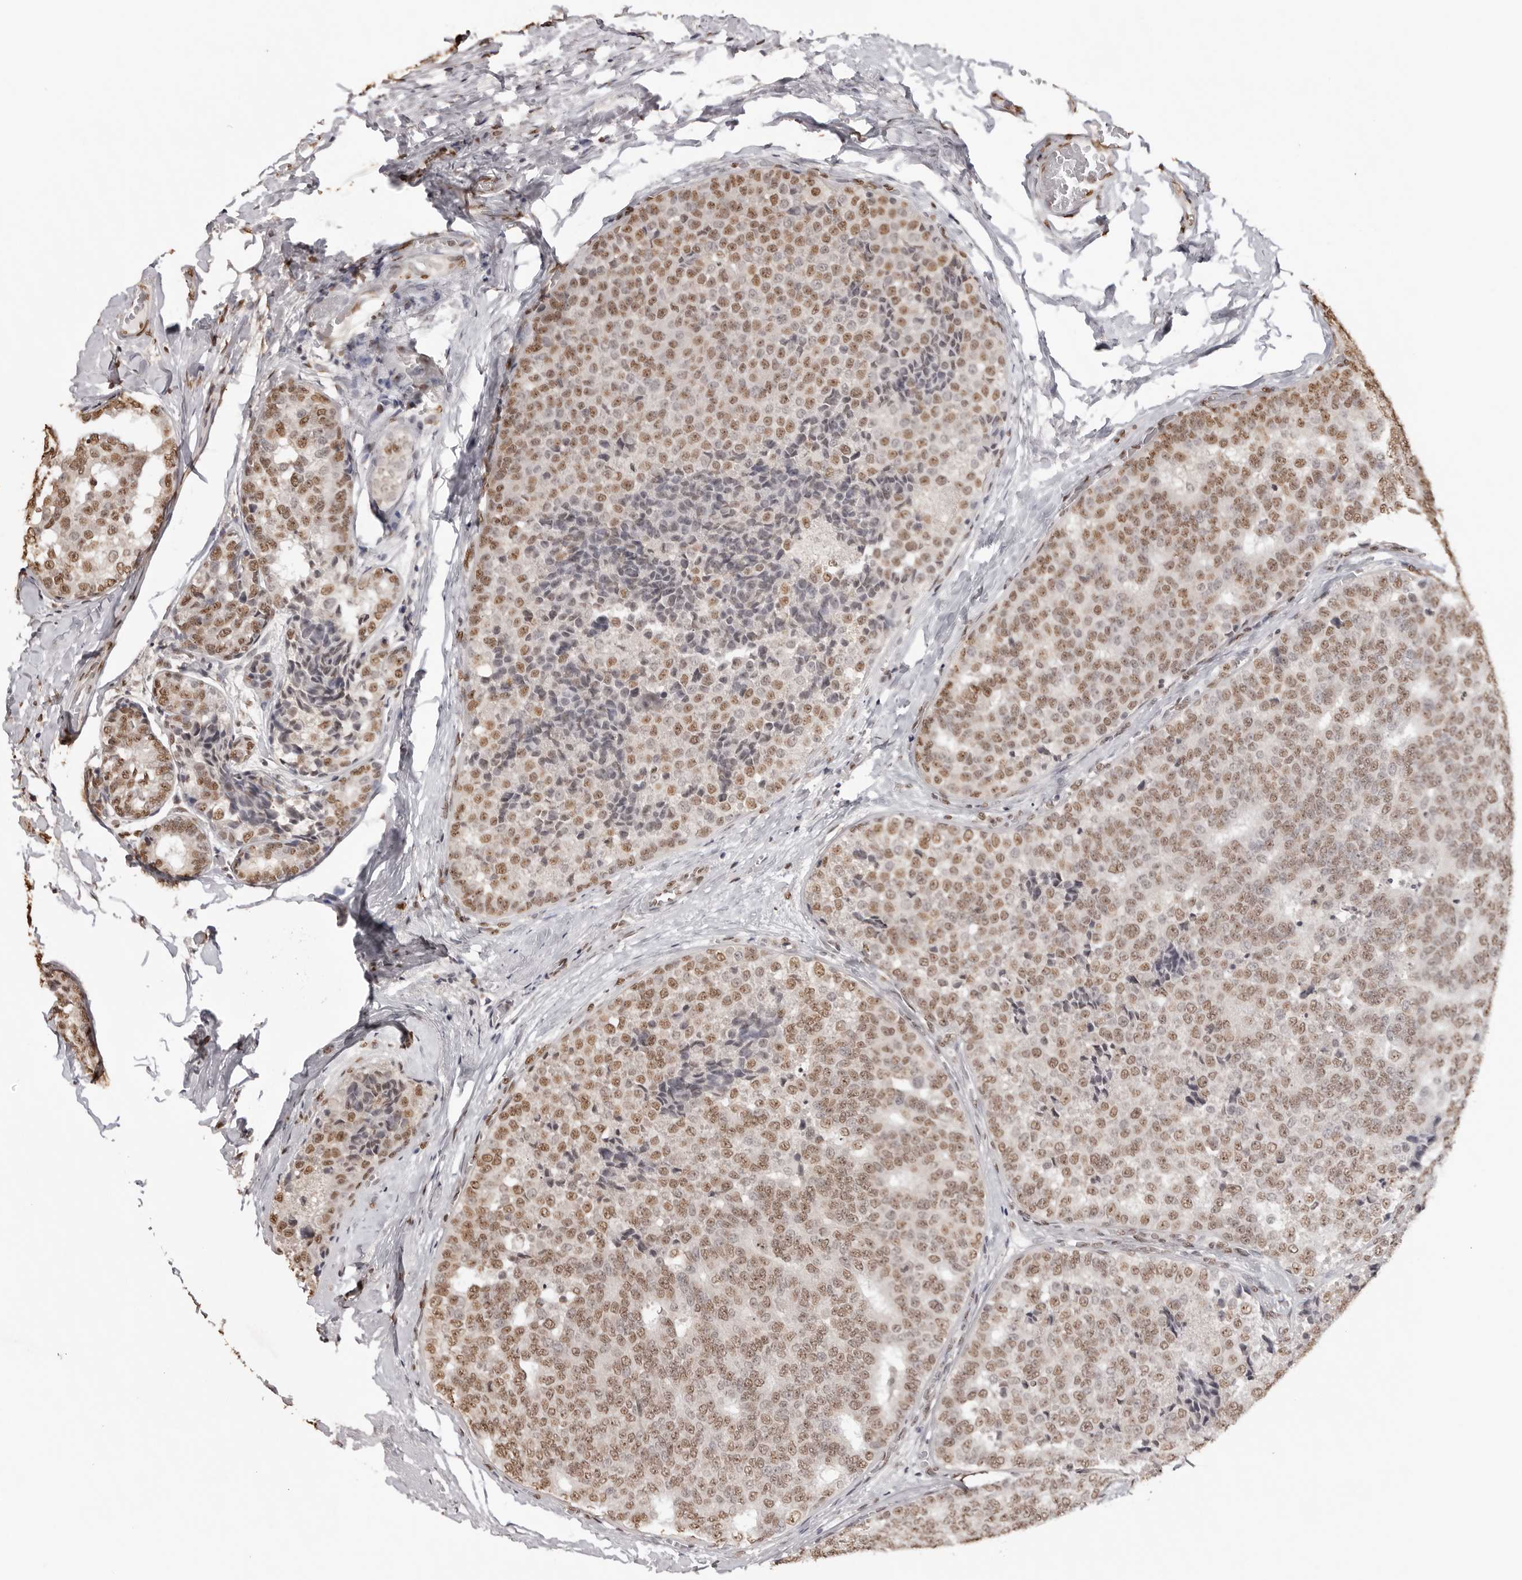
{"staining": {"intensity": "moderate", "quantity": ">75%", "location": "nuclear"}, "tissue": "breast cancer", "cell_type": "Tumor cells", "image_type": "cancer", "snomed": [{"axis": "morphology", "description": "Normal tissue, NOS"}, {"axis": "morphology", "description": "Duct carcinoma"}, {"axis": "topography", "description": "Breast"}], "caption": "The photomicrograph reveals staining of breast invasive ductal carcinoma, revealing moderate nuclear protein positivity (brown color) within tumor cells.", "gene": "OLIG3", "patient": {"sex": "female", "age": 43}}